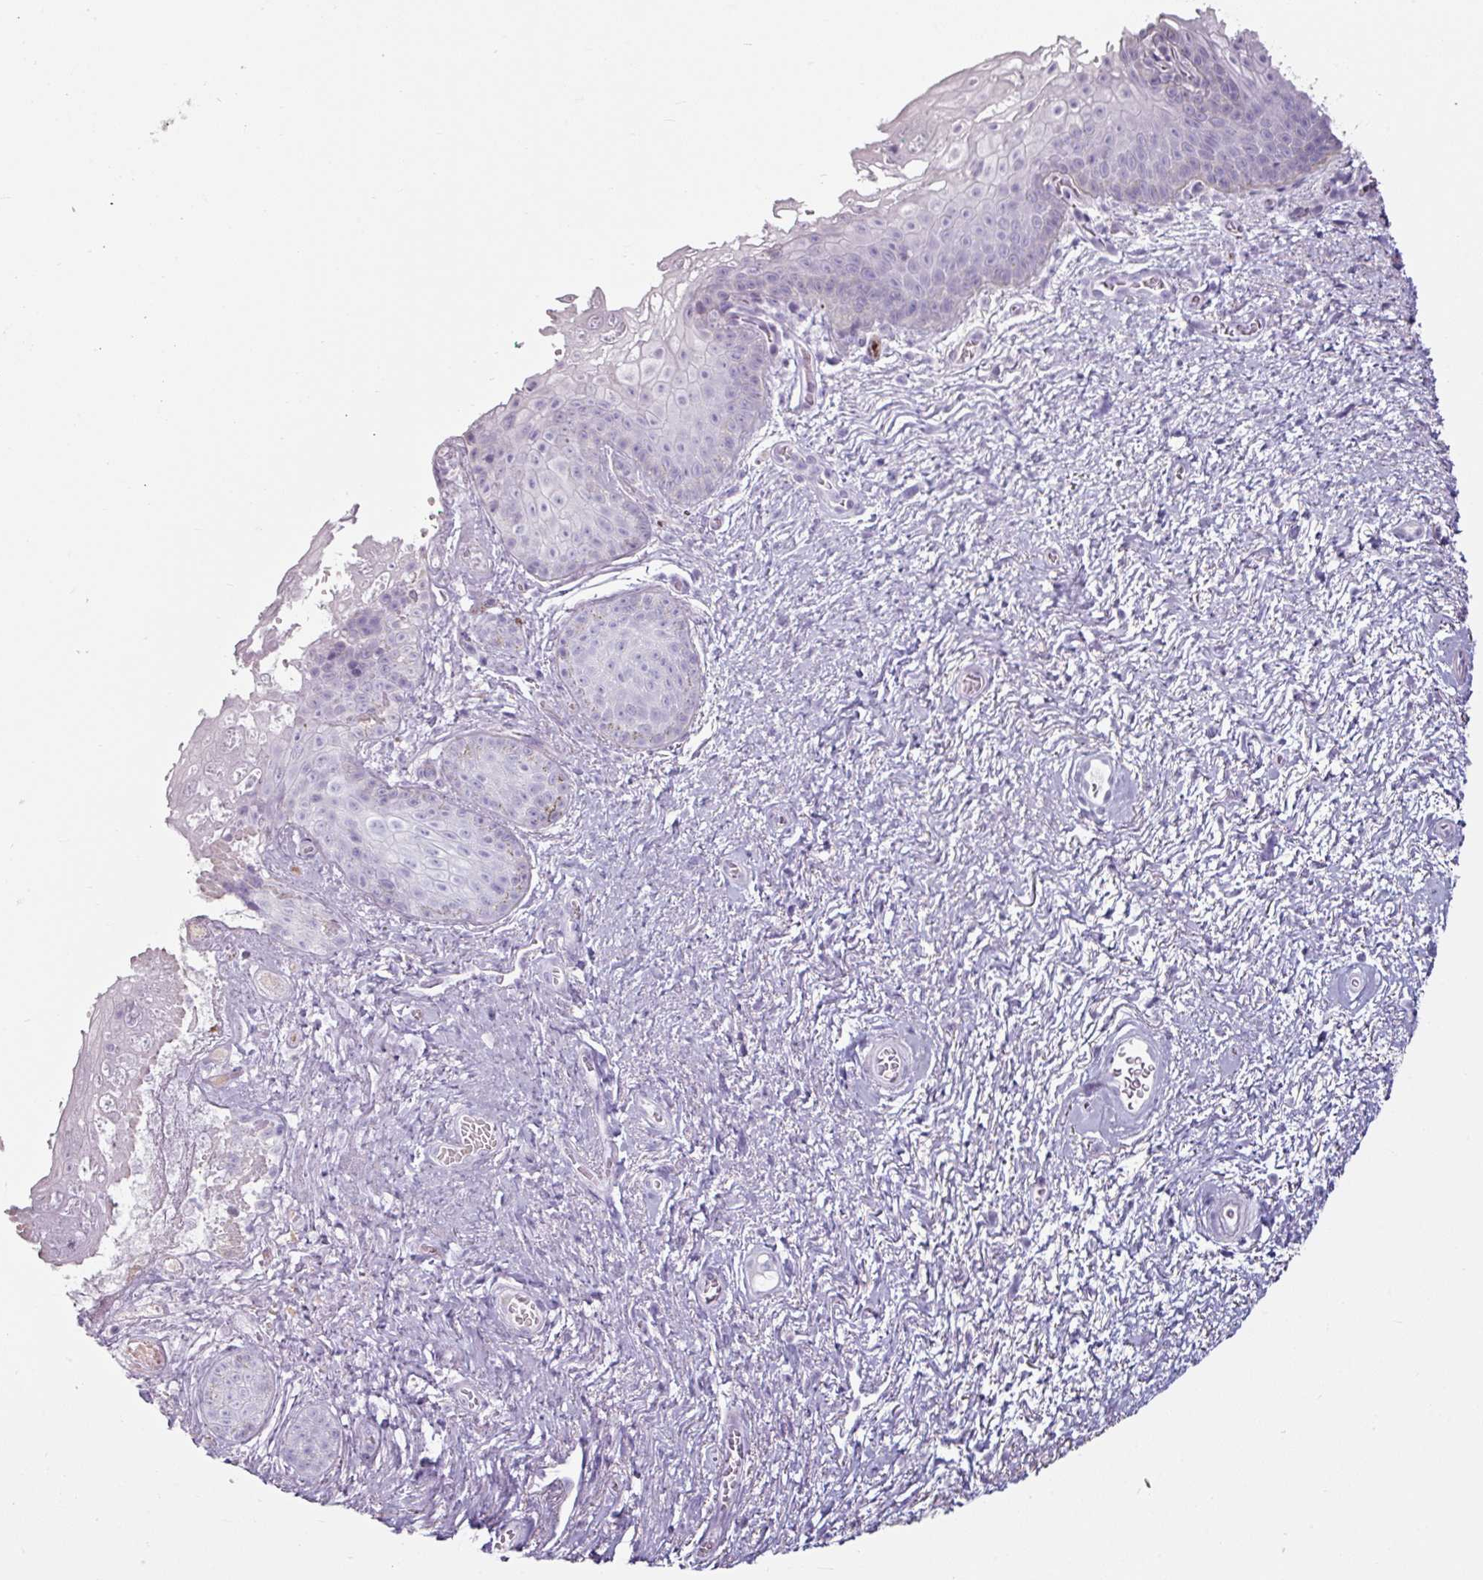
{"staining": {"intensity": "negative", "quantity": "none", "location": "none"}, "tissue": "vagina", "cell_type": "Squamous epithelial cells", "image_type": "normal", "snomed": [{"axis": "morphology", "description": "Normal tissue, NOS"}, {"axis": "topography", "description": "Vulva"}, {"axis": "topography", "description": "Vagina"}, {"axis": "topography", "description": "Peripheral nerve tissue"}], "caption": "A high-resolution image shows immunohistochemistry (IHC) staining of normal vagina, which demonstrates no significant positivity in squamous epithelial cells.", "gene": "CLCA1", "patient": {"sex": "female", "age": 66}}